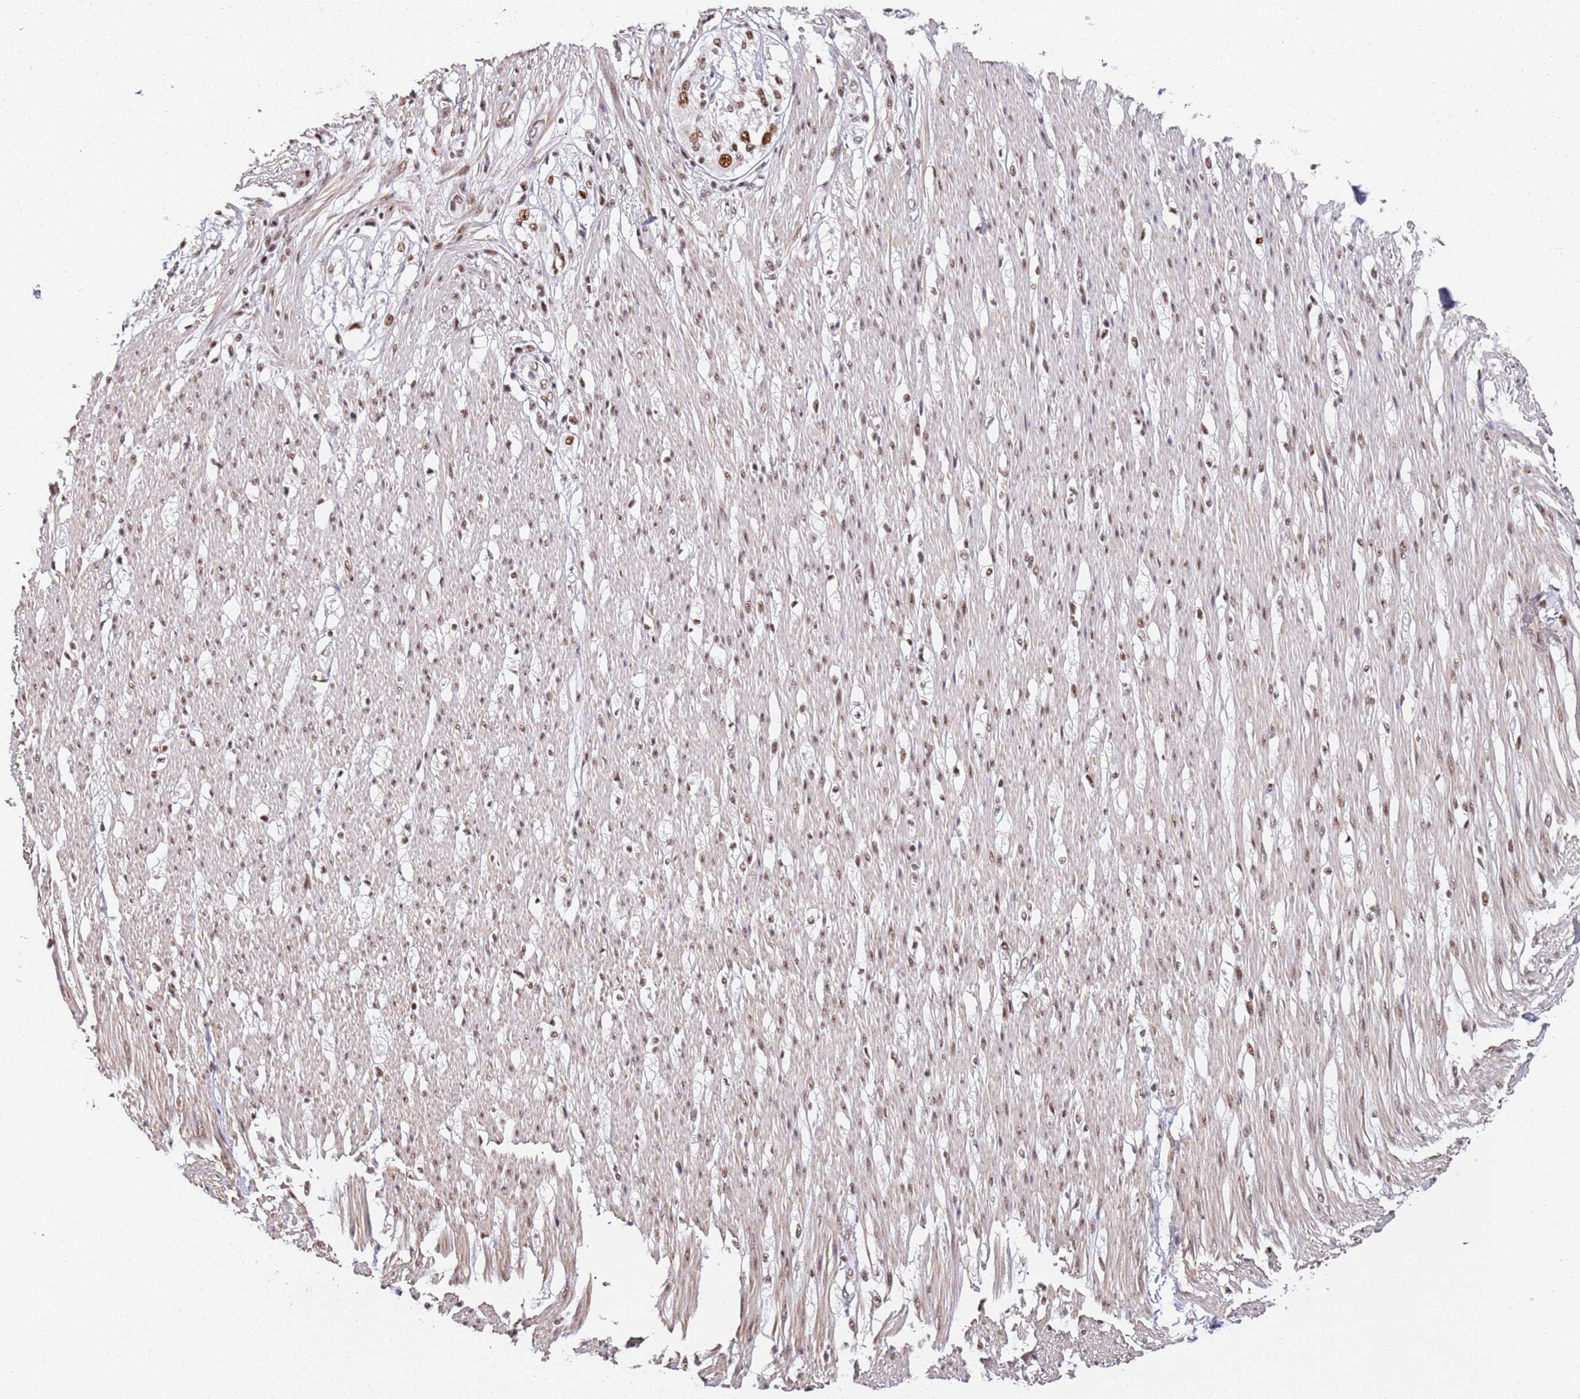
{"staining": {"intensity": "moderate", "quantity": ">75%", "location": "nuclear"}, "tissue": "smooth muscle", "cell_type": "Smooth muscle cells", "image_type": "normal", "snomed": [{"axis": "morphology", "description": "Normal tissue, NOS"}, {"axis": "morphology", "description": "Adenocarcinoma, NOS"}, {"axis": "topography", "description": "Colon"}, {"axis": "topography", "description": "Peripheral nerve tissue"}], "caption": "This is a photomicrograph of immunohistochemistry (IHC) staining of benign smooth muscle, which shows moderate staining in the nuclear of smooth muscle cells.", "gene": "AKAP8L", "patient": {"sex": "male", "age": 14}}